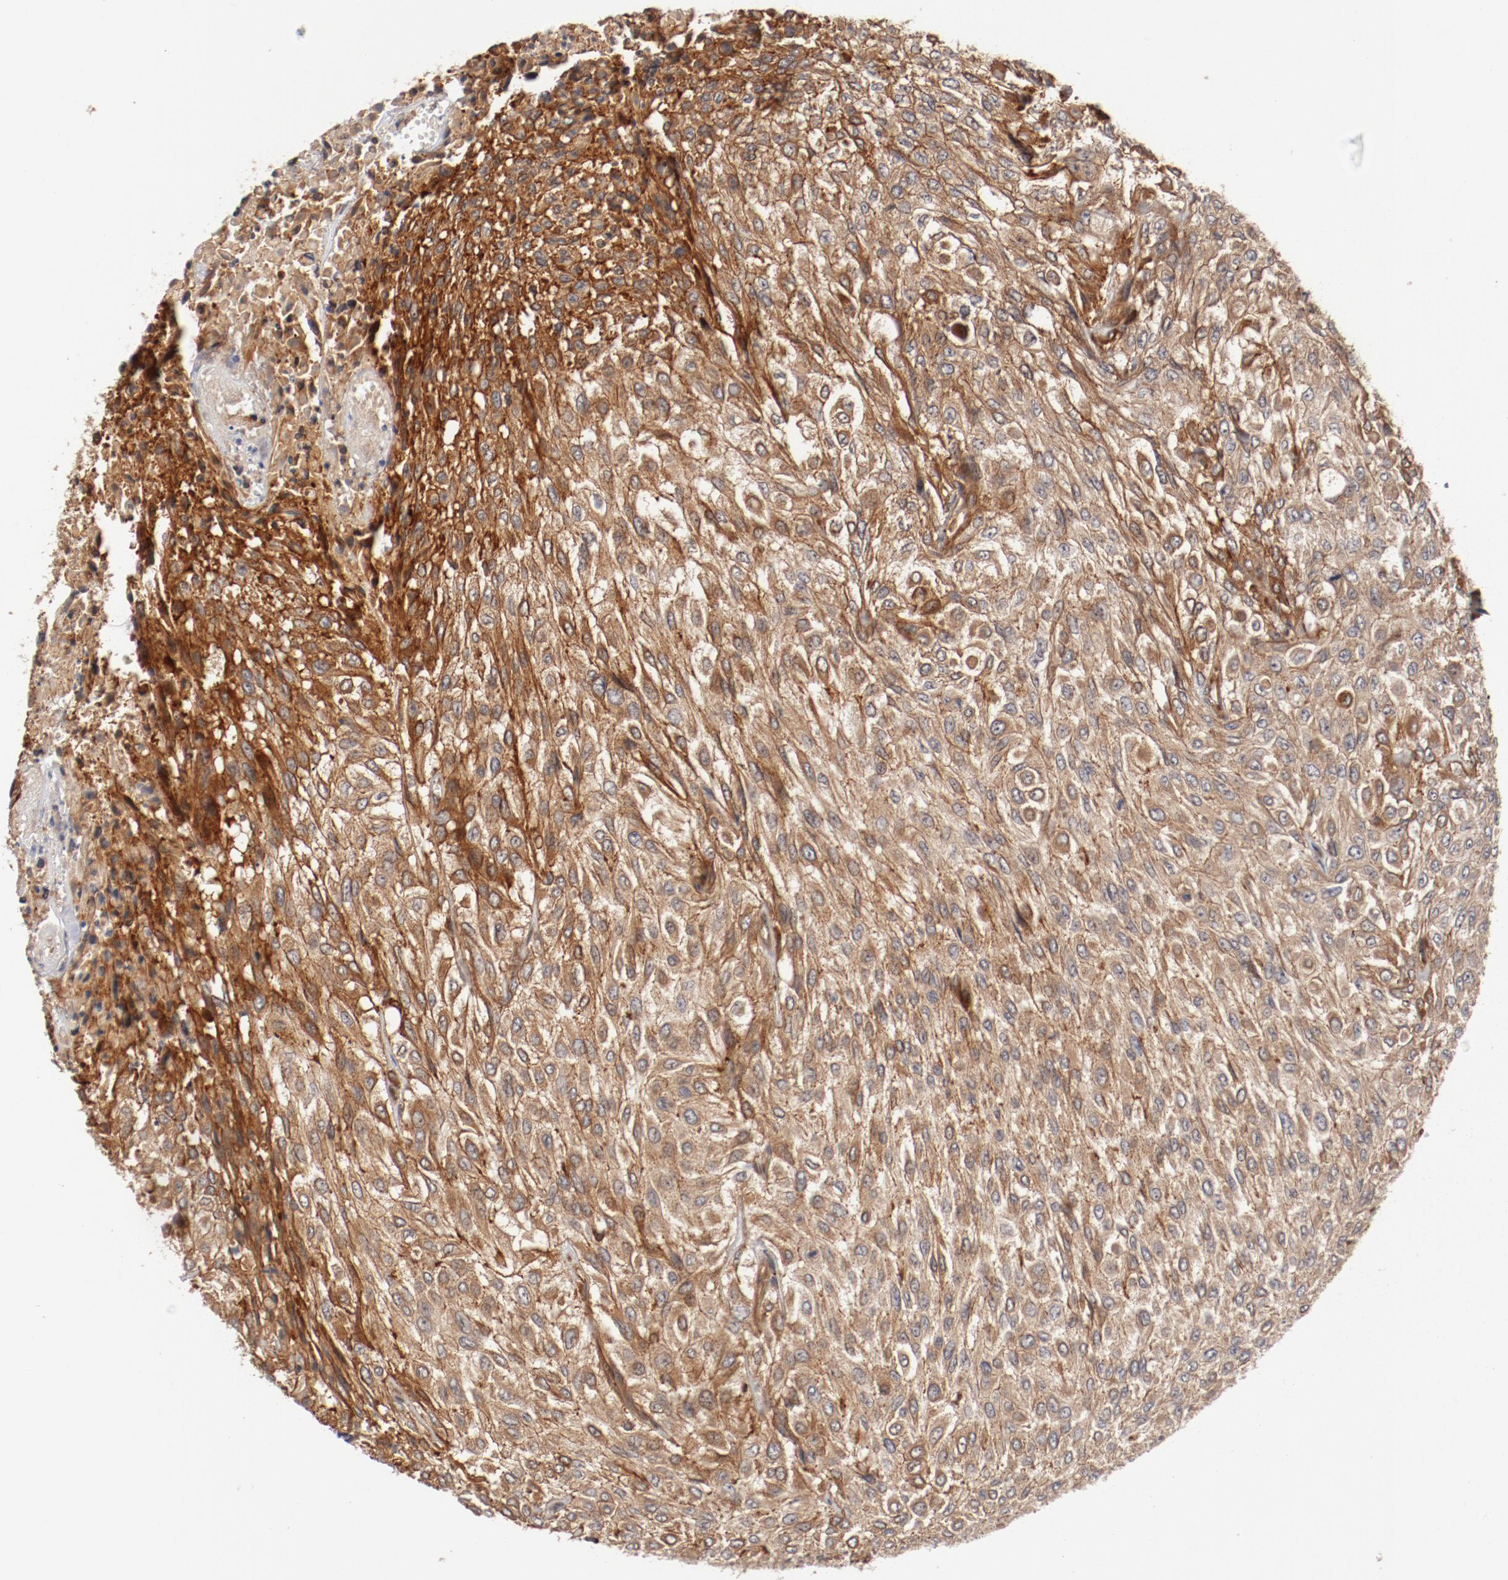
{"staining": {"intensity": "moderate", "quantity": ">75%", "location": "cytoplasmic/membranous"}, "tissue": "urothelial cancer", "cell_type": "Tumor cells", "image_type": "cancer", "snomed": [{"axis": "morphology", "description": "Urothelial carcinoma, High grade"}, {"axis": "topography", "description": "Urinary bladder"}], "caption": "A brown stain labels moderate cytoplasmic/membranous positivity of a protein in human urothelial cancer tumor cells.", "gene": "PITPNM2", "patient": {"sex": "male", "age": 57}}